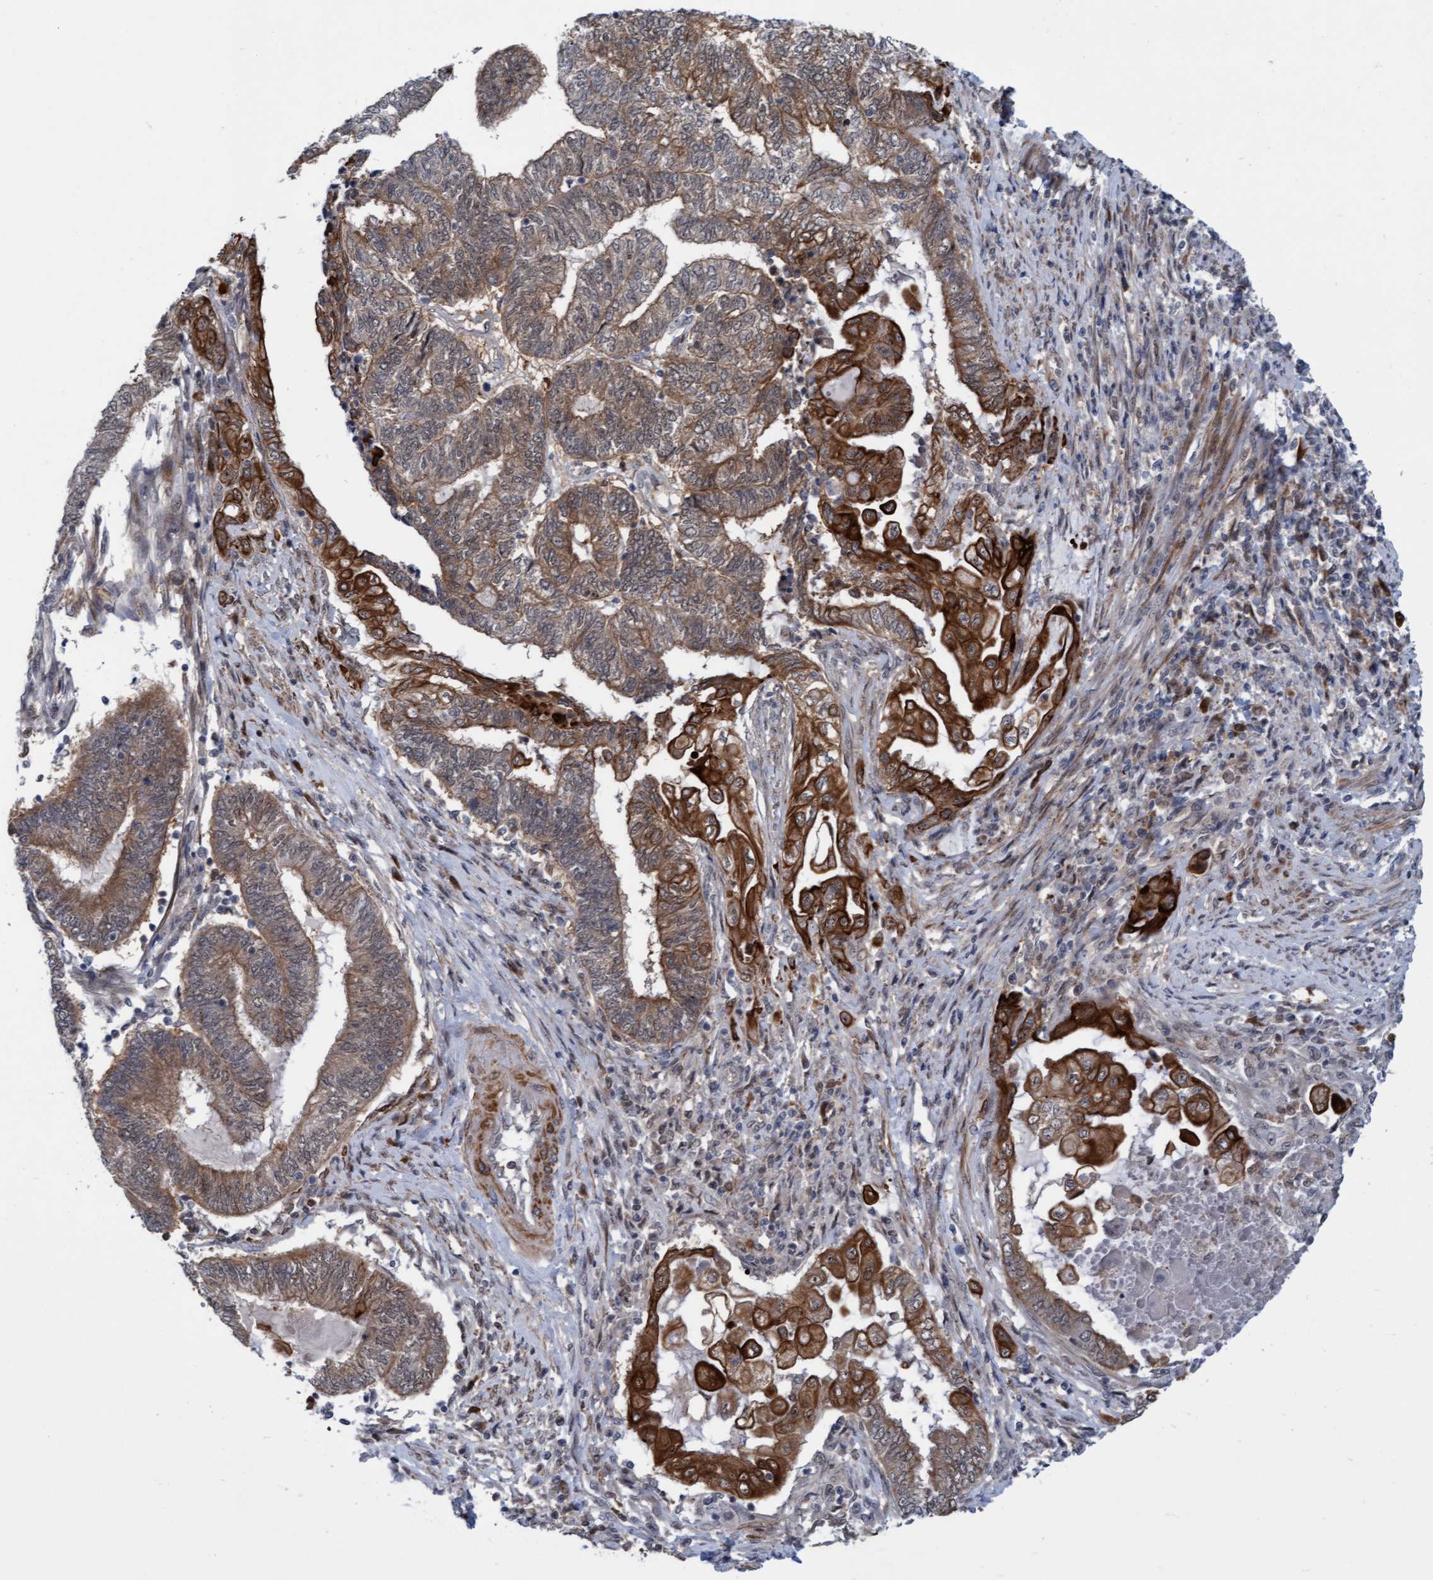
{"staining": {"intensity": "strong", "quantity": "25%-75%", "location": "cytoplasmic/membranous"}, "tissue": "endometrial cancer", "cell_type": "Tumor cells", "image_type": "cancer", "snomed": [{"axis": "morphology", "description": "Adenocarcinoma, NOS"}, {"axis": "topography", "description": "Uterus"}, {"axis": "topography", "description": "Endometrium"}], "caption": "Immunohistochemical staining of human endometrial cancer shows high levels of strong cytoplasmic/membranous staining in approximately 25%-75% of tumor cells.", "gene": "RAP1GAP2", "patient": {"sex": "female", "age": 70}}